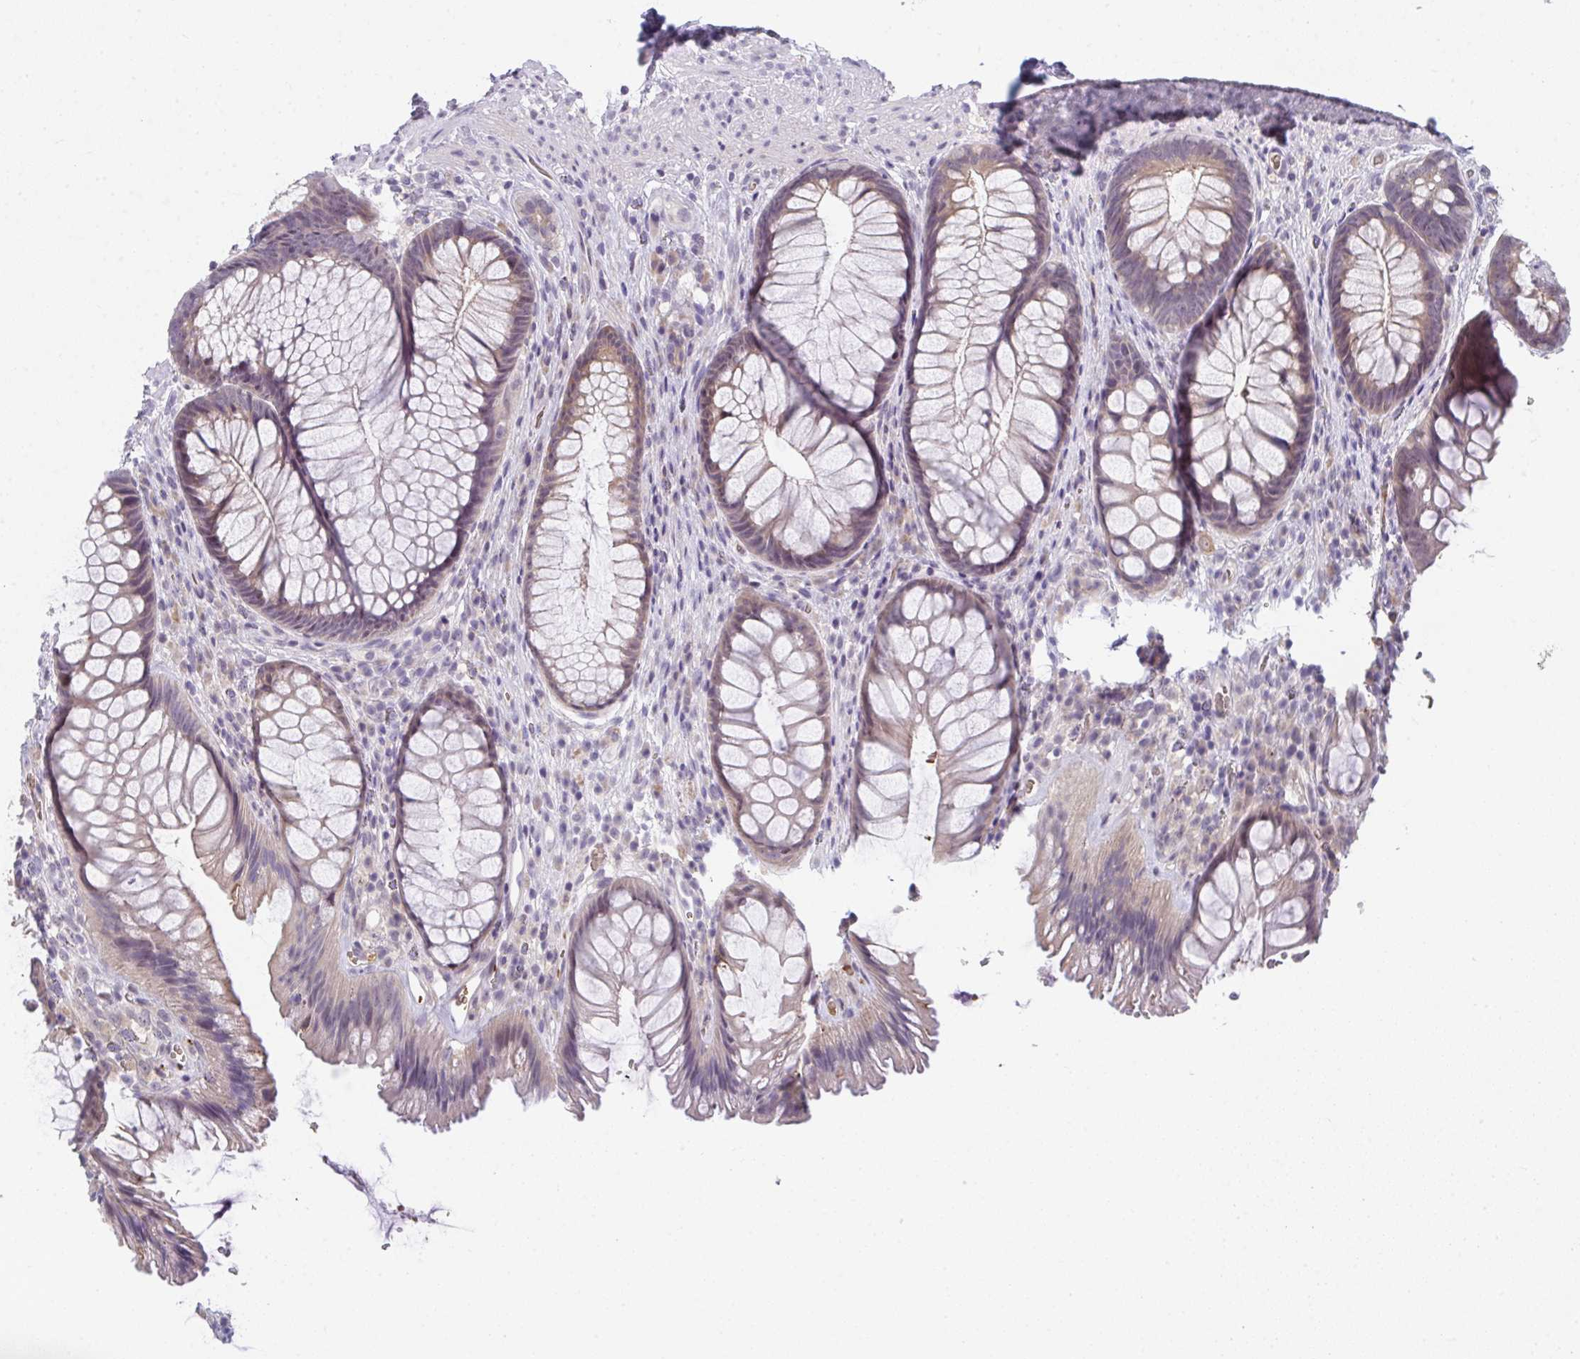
{"staining": {"intensity": "moderate", "quantity": "25%-75%", "location": "cytoplasmic/membranous"}, "tissue": "rectum", "cell_type": "Glandular cells", "image_type": "normal", "snomed": [{"axis": "morphology", "description": "Normal tissue, NOS"}, {"axis": "topography", "description": "Rectum"}], "caption": "Protein staining by immunohistochemistry (IHC) reveals moderate cytoplasmic/membranous expression in approximately 25%-75% of glandular cells in benign rectum. The staining was performed using DAB (3,3'-diaminobenzidine), with brown indicating positive protein expression. Nuclei are stained blue with hematoxylin.", "gene": "RIOK1", "patient": {"sex": "male", "age": 53}}